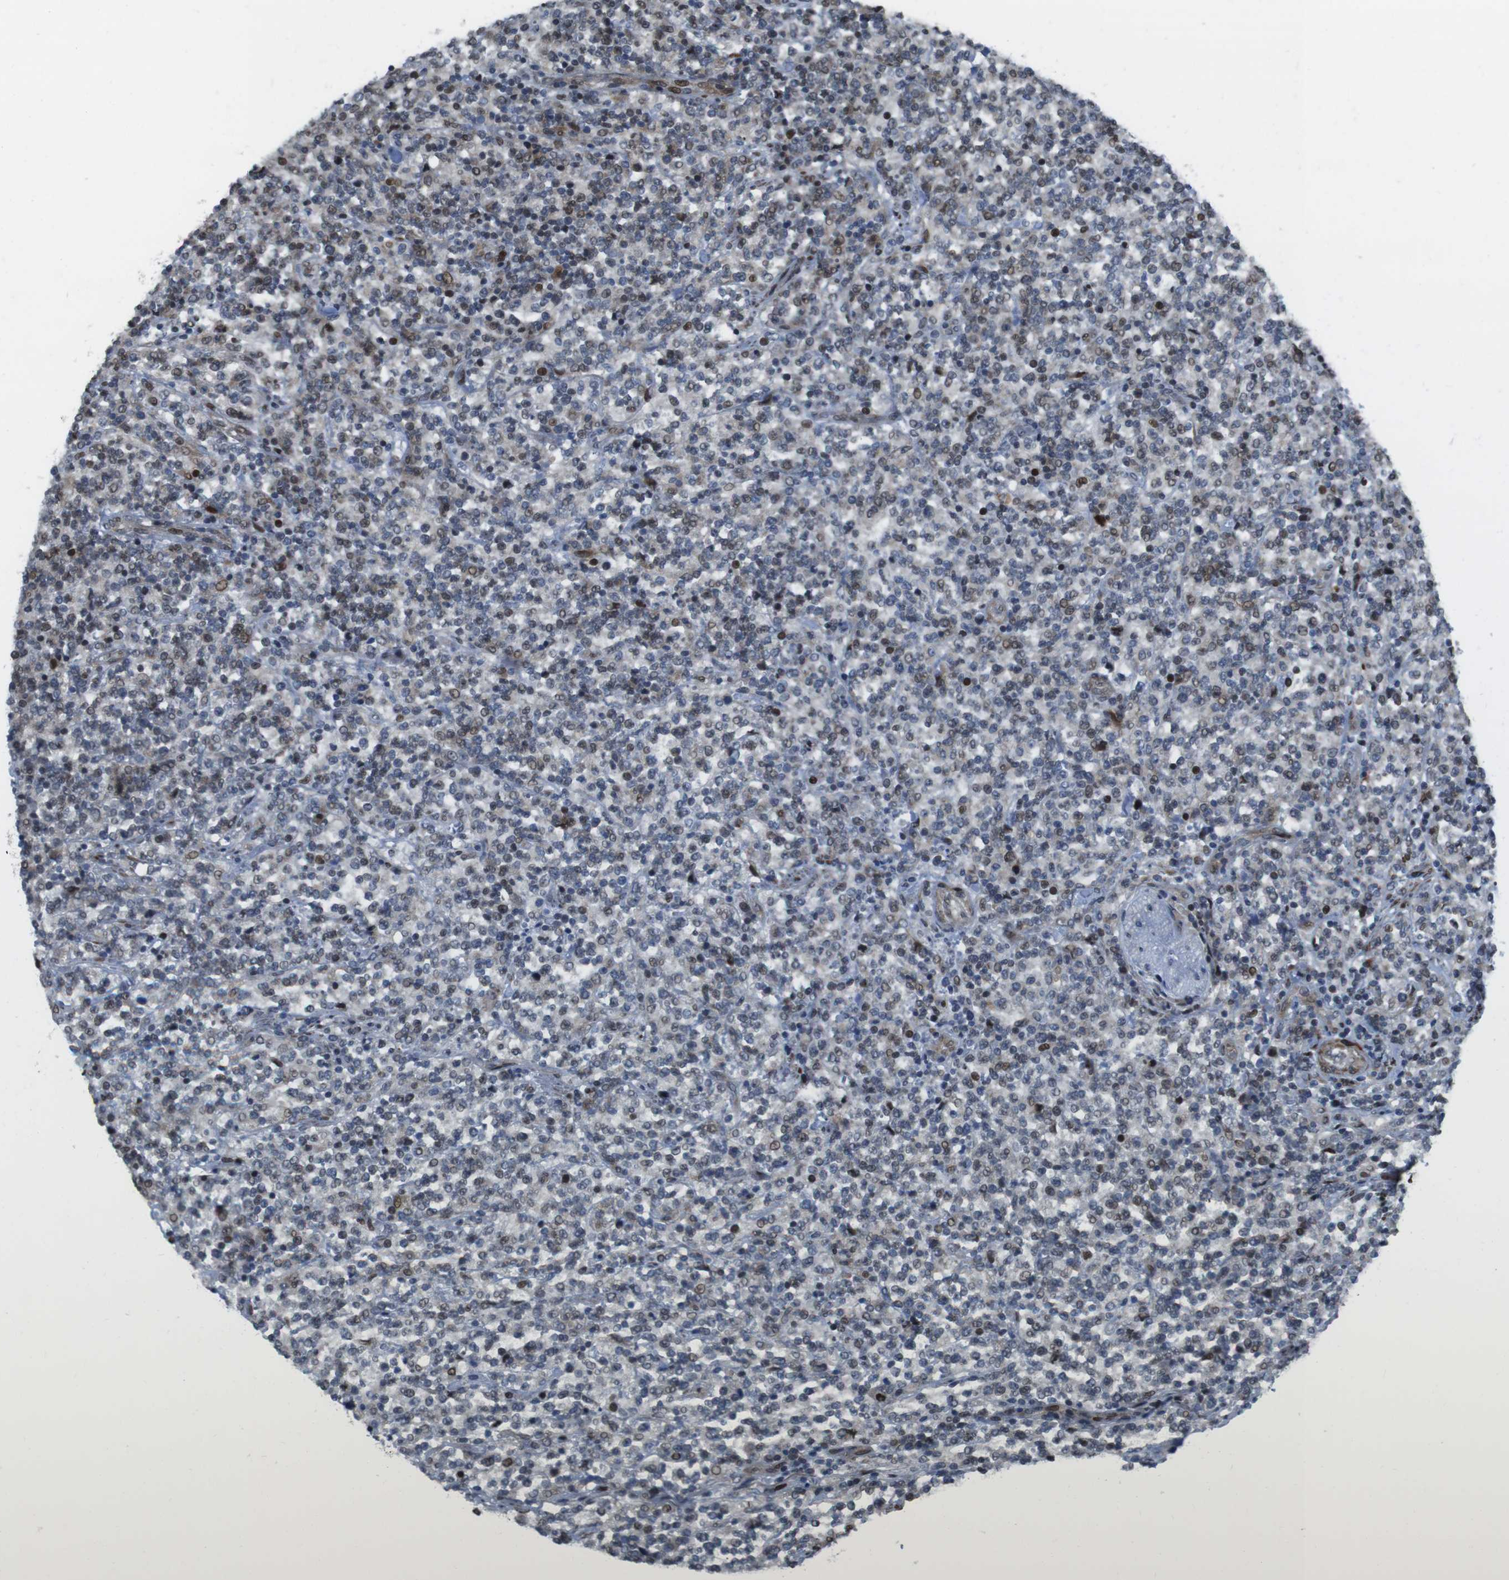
{"staining": {"intensity": "weak", "quantity": "<25%", "location": "nuclear"}, "tissue": "lymphoma", "cell_type": "Tumor cells", "image_type": "cancer", "snomed": [{"axis": "morphology", "description": "Malignant lymphoma, non-Hodgkin's type, High grade"}, {"axis": "topography", "description": "Soft tissue"}], "caption": "Tumor cells show no significant protein positivity in malignant lymphoma, non-Hodgkin's type (high-grade).", "gene": "PBRM1", "patient": {"sex": "male", "age": 18}}